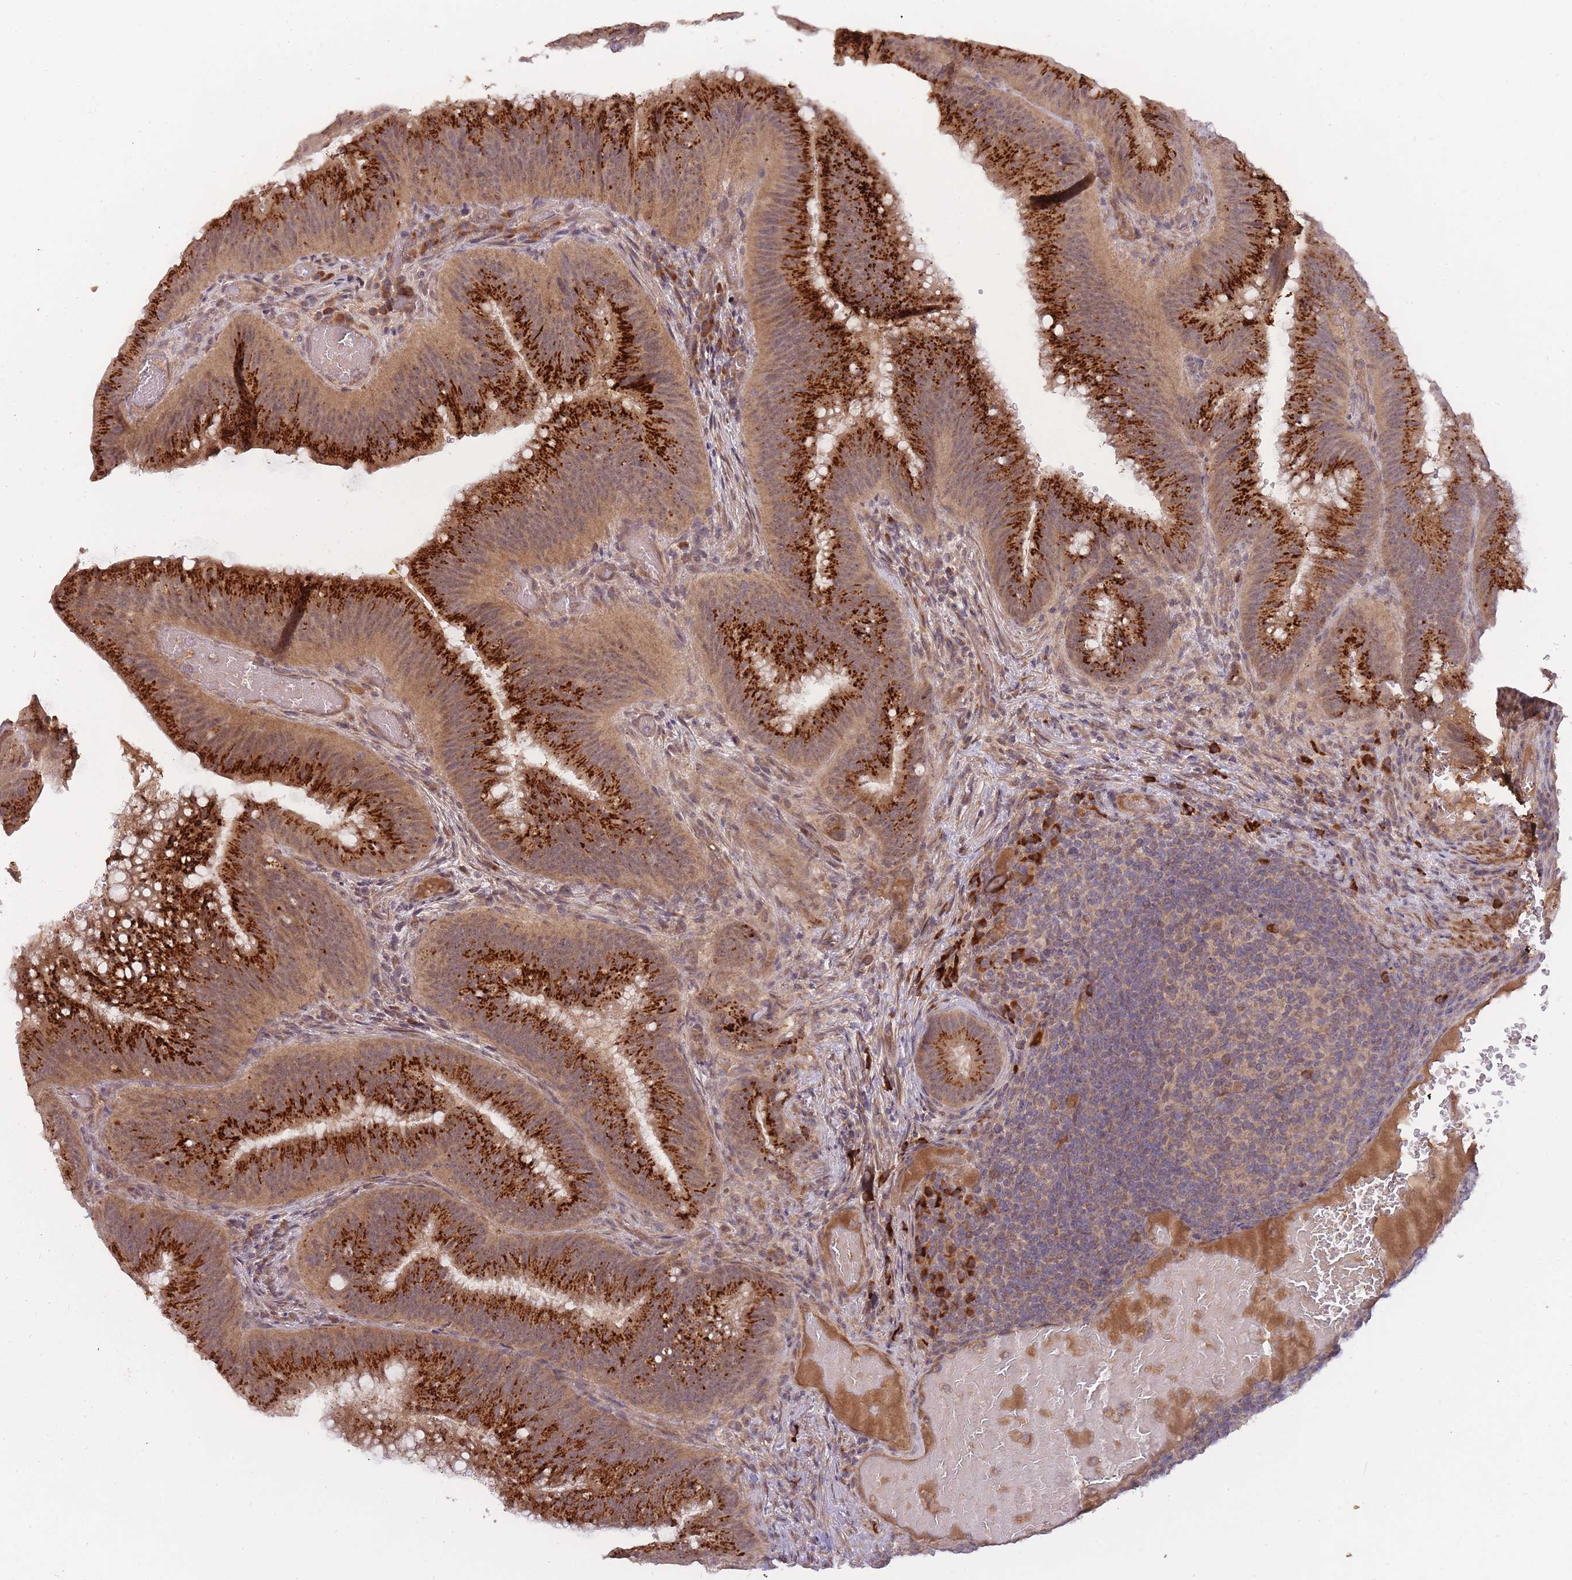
{"staining": {"intensity": "strong", "quantity": ">75%", "location": "cytoplasmic/membranous"}, "tissue": "colorectal cancer", "cell_type": "Tumor cells", "image_type": "cancer", "snomed": [{"axis": "morphology", "description": "Adenocarcinoma, NOS"}, {"axis": "topography", "description": "Colon"}], "caption": "Colorectal adenocarcinoma was stained to show a protein in brown. There is high levels of strong cytoplasmic/membranous expression in about >75% of tumor cells.", "gene": "SMC6", "patient": {"sex": "female", "age": 43}}